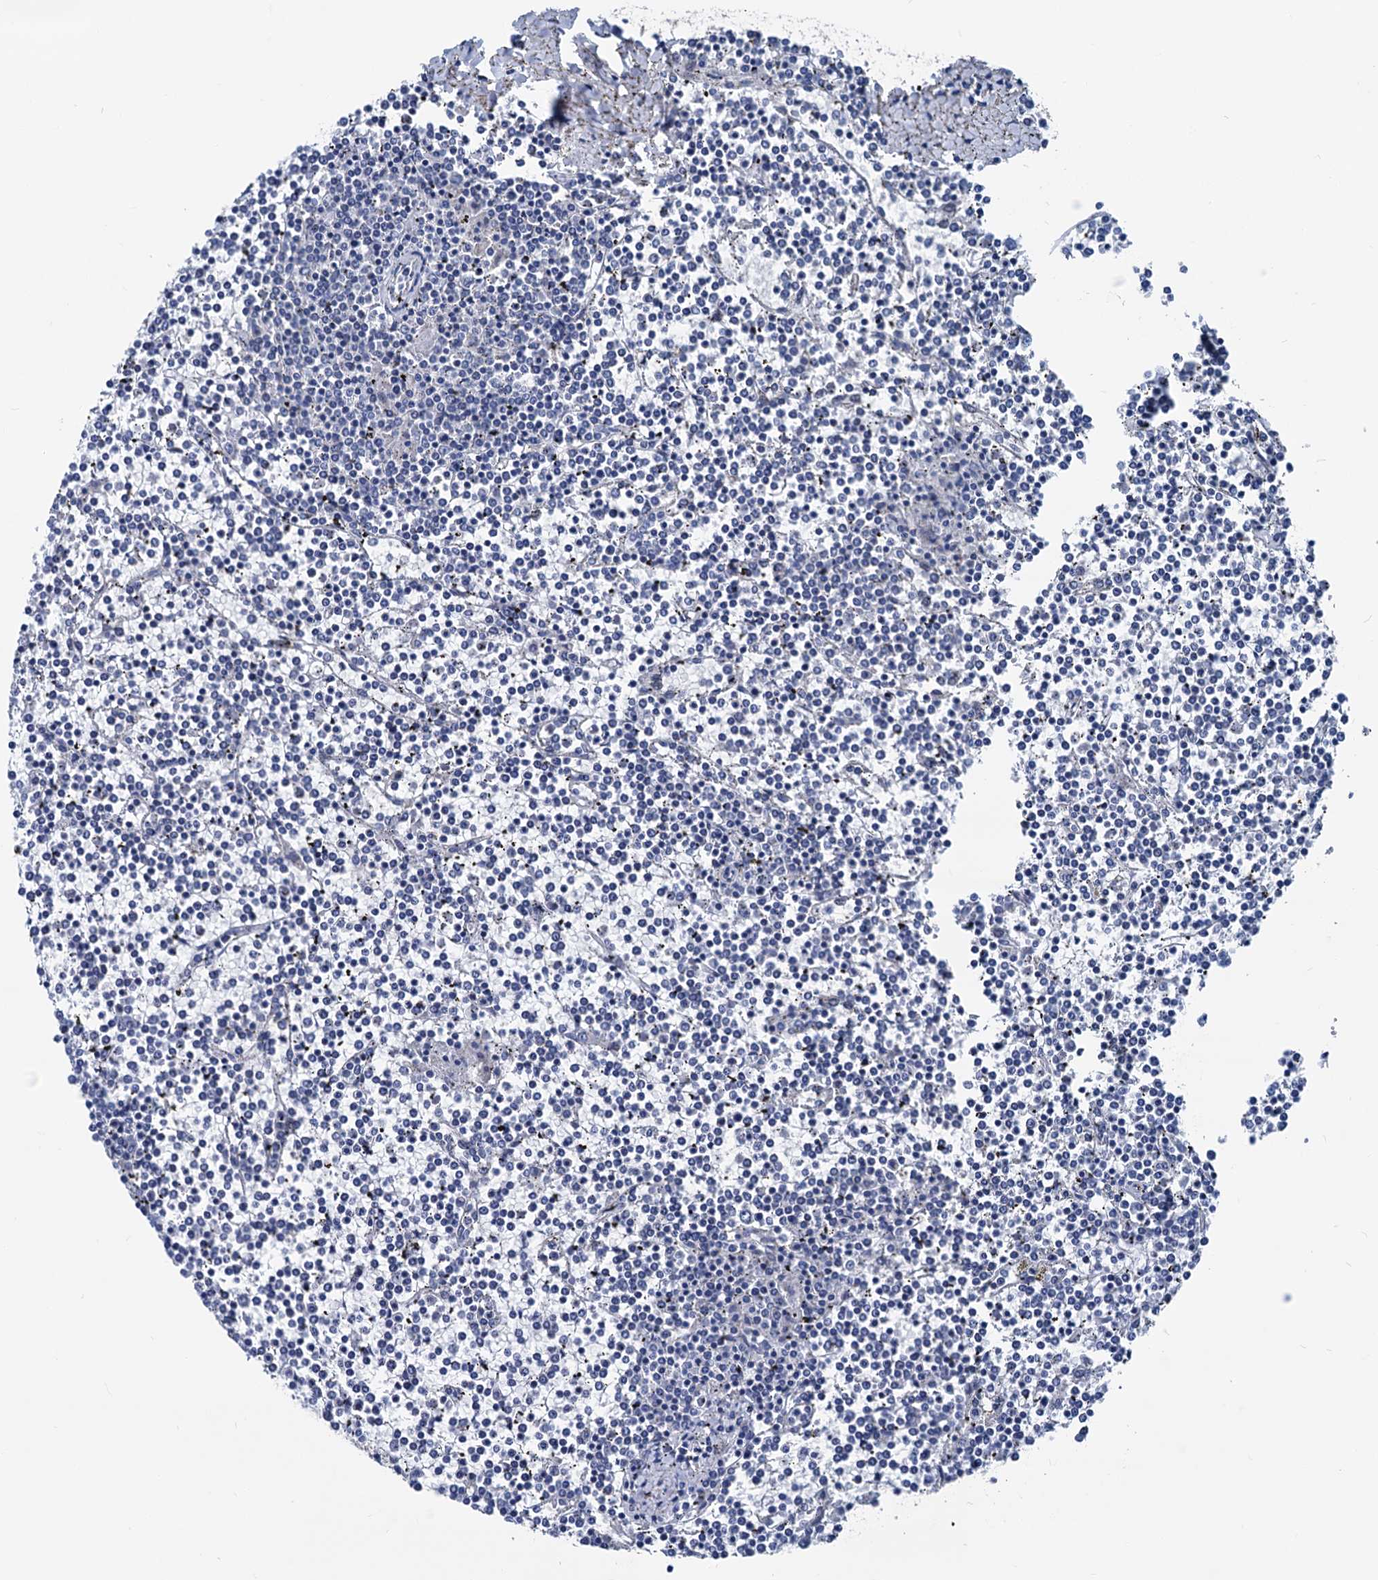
{"staining": {"intensity": "negative", "quantity": "none", "location": "none"}, "tissue": "lymphoma", "cell_type": "Tumor cells", "image_type": "cancer", "snomed": [{"axis": "morphology", "description": "Malignant lymphoma, non-Hodgkin's type, Low grade"}, {"axis": "topography", "description": "Spleen"}], "caption": "This is a image of immunohistochemistry staining of lymphoma, which shows no expression in tumor cells.", "gene": "GLO1", "patient": {"sex": "female", "age": 19}}